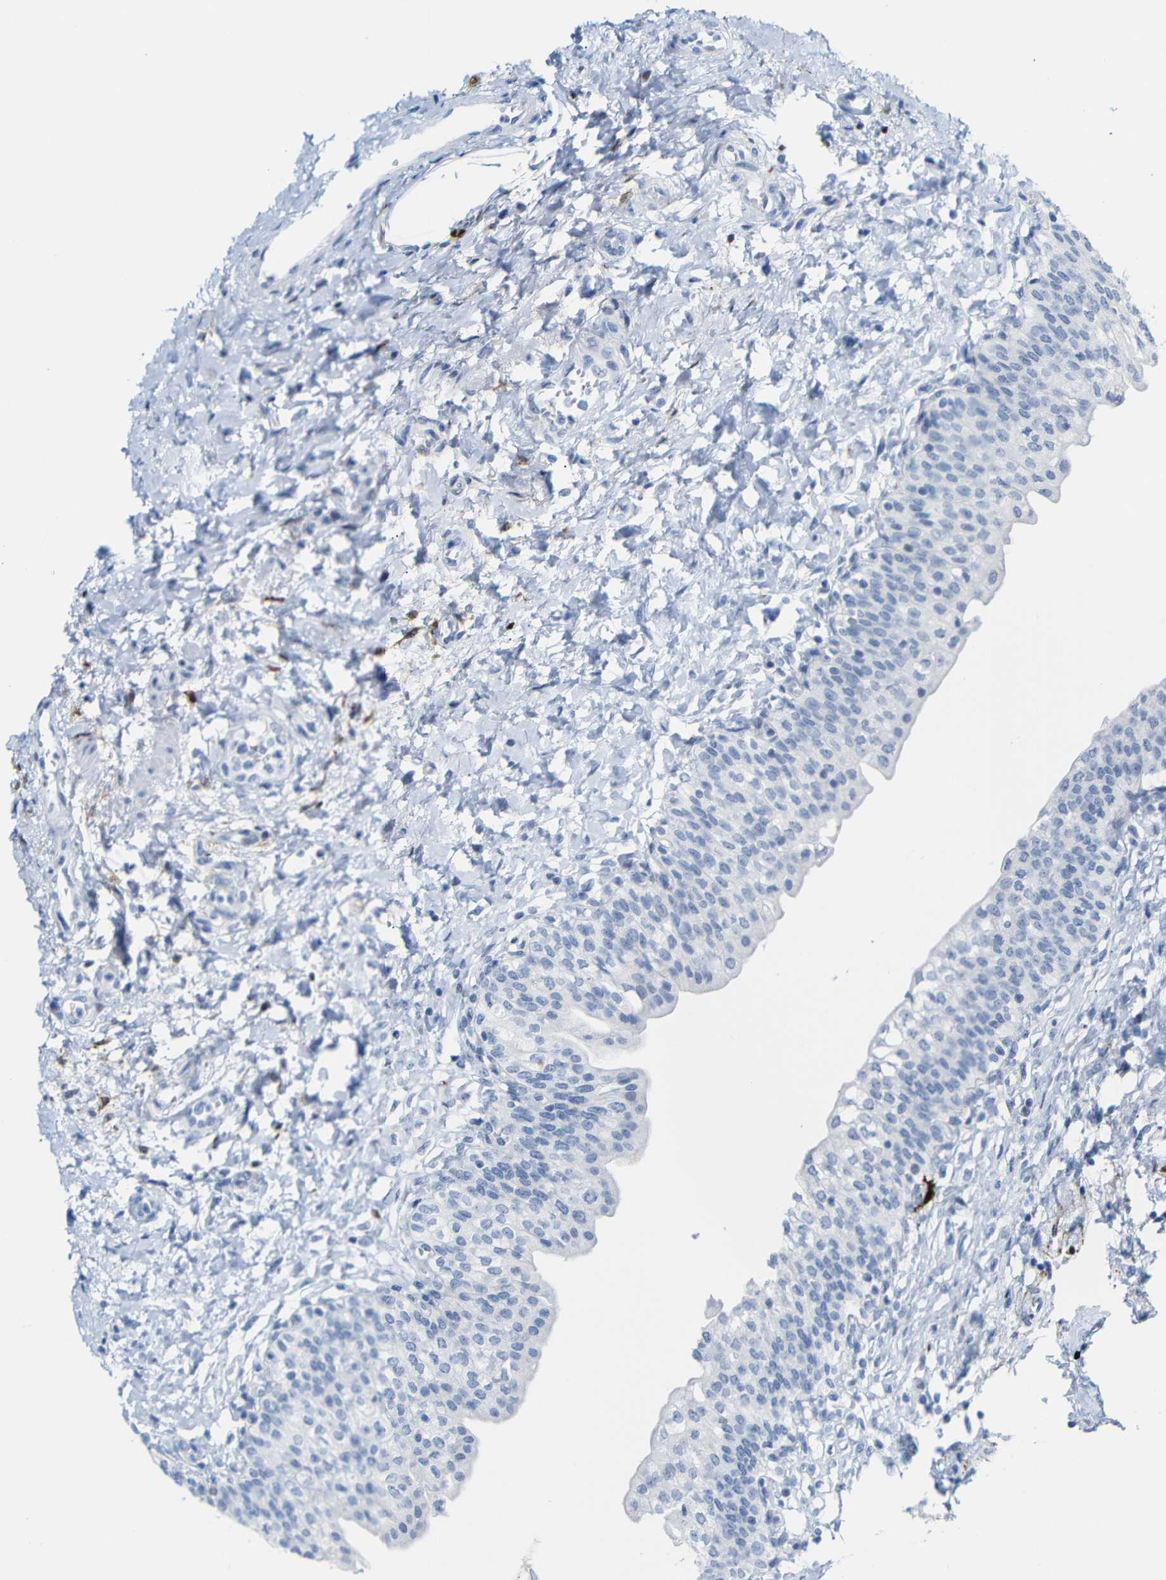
{"staining": {"intensity": "negative", "quantity": "none", "location": "none"}, "tissue": "urinary bladder", "cell_type": "Urothelial cells", "image_type": "normal", "snomed": [{"axis": "morphology", "description": "Normal tissue, NOS"}, {"axis": "topography", "description": "Urinary bladder"}], "caption": "A histopathology image of urinary bladder stained for a protein reveals no brown staining in urothelial cells.", "gene": "MT1A", "patient": {"sex": "male", "age": 55}}